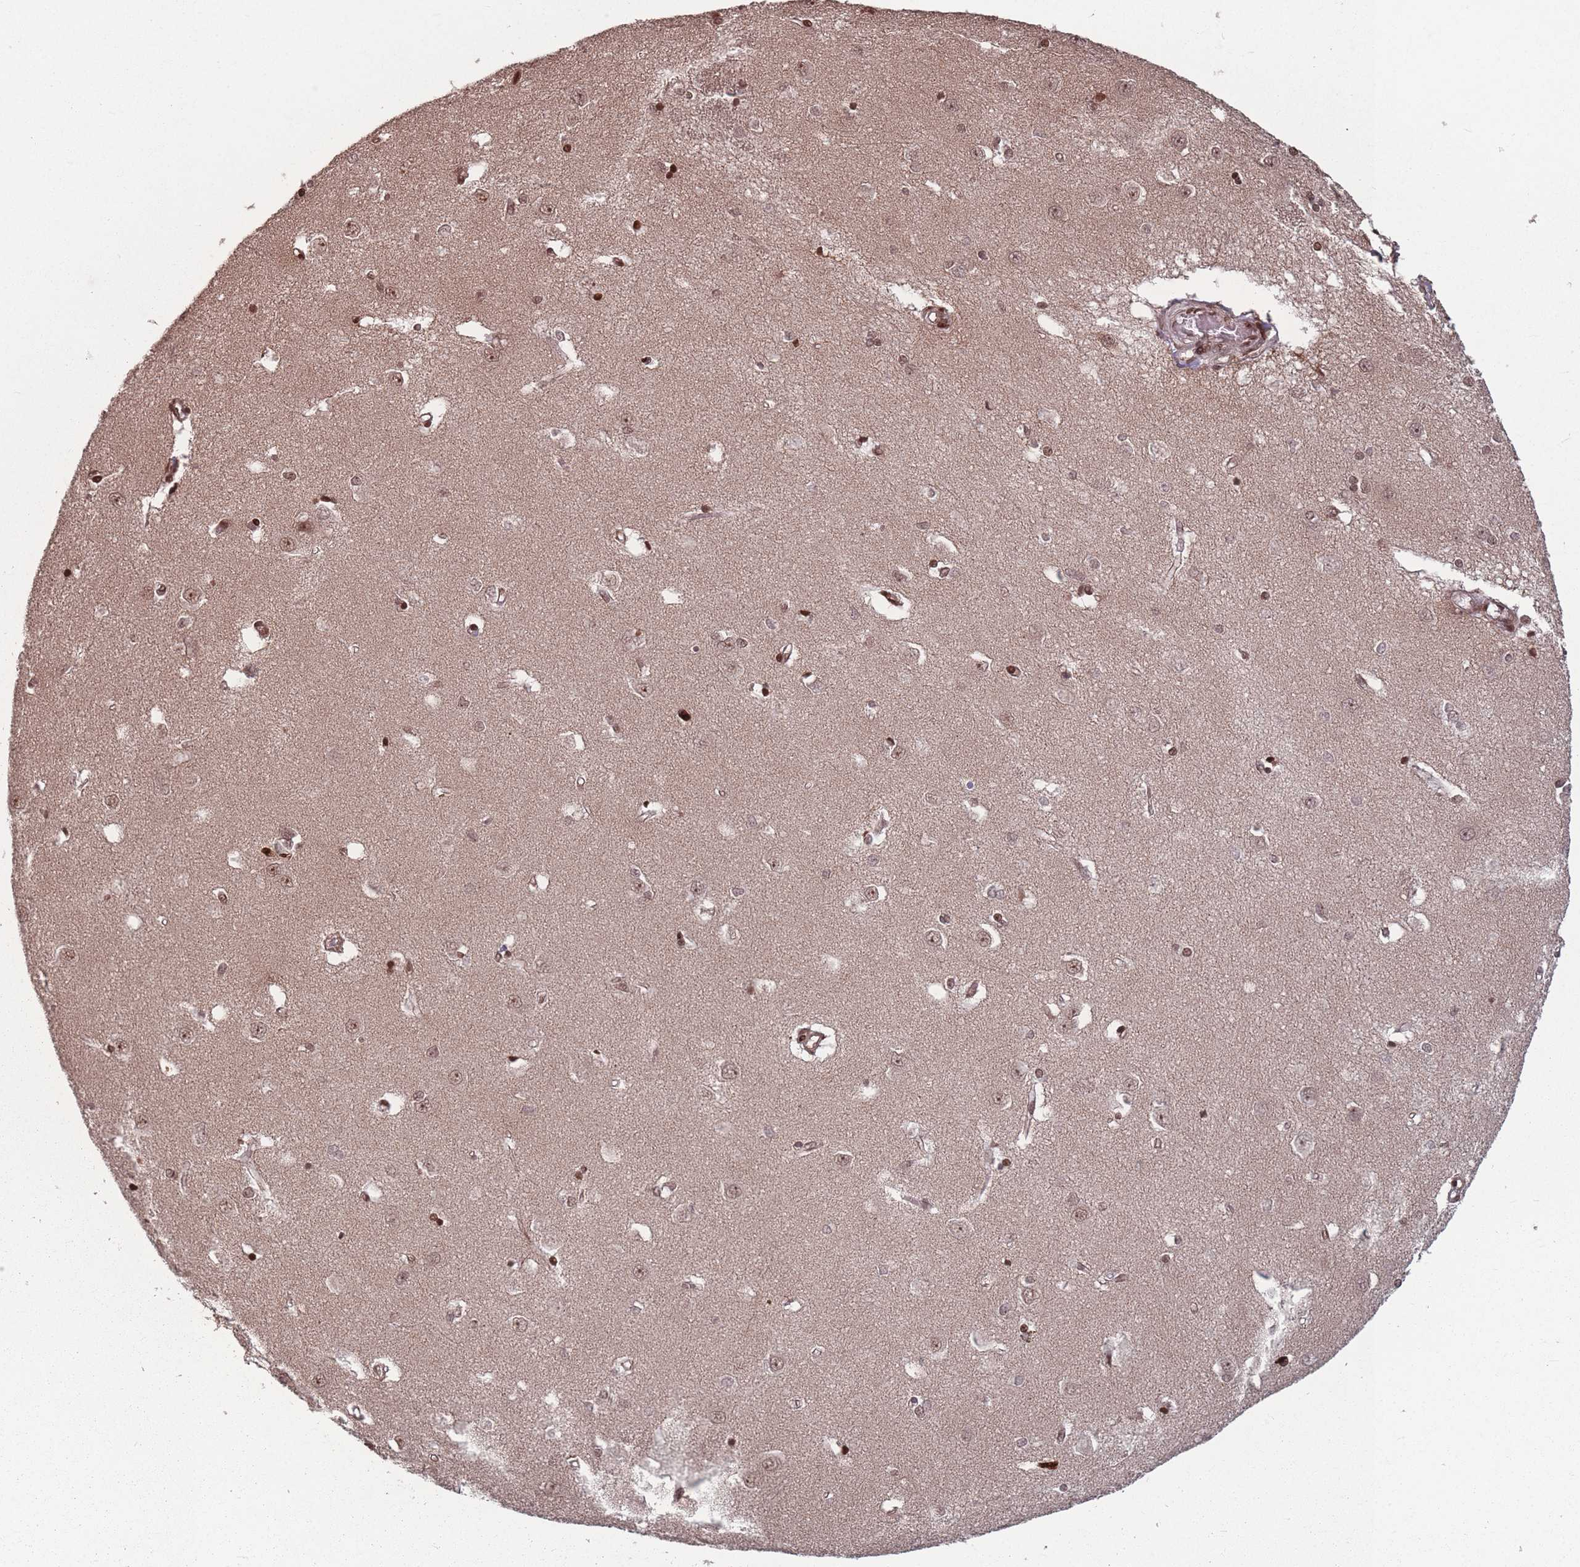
{"staining": {"intensity": "moderate", "quantity": ">75%", "location": "nuclear"}, "tissue": "caudate", "cell_type": "Glial cells", "image_type": "normal", "snomed": [{"axis": "morphology", "description": "Normal tissue, NOS"}, {"axis": "topography", "description": "Lateral ventricle wall"}], "caption": "Caudate stained with immunohistochemistry (IHC) exhibits moderate nuclear staining in about >75% of glial cells.", "gene": "WDR55", "patient": {"sex": "male", "age": 37}}